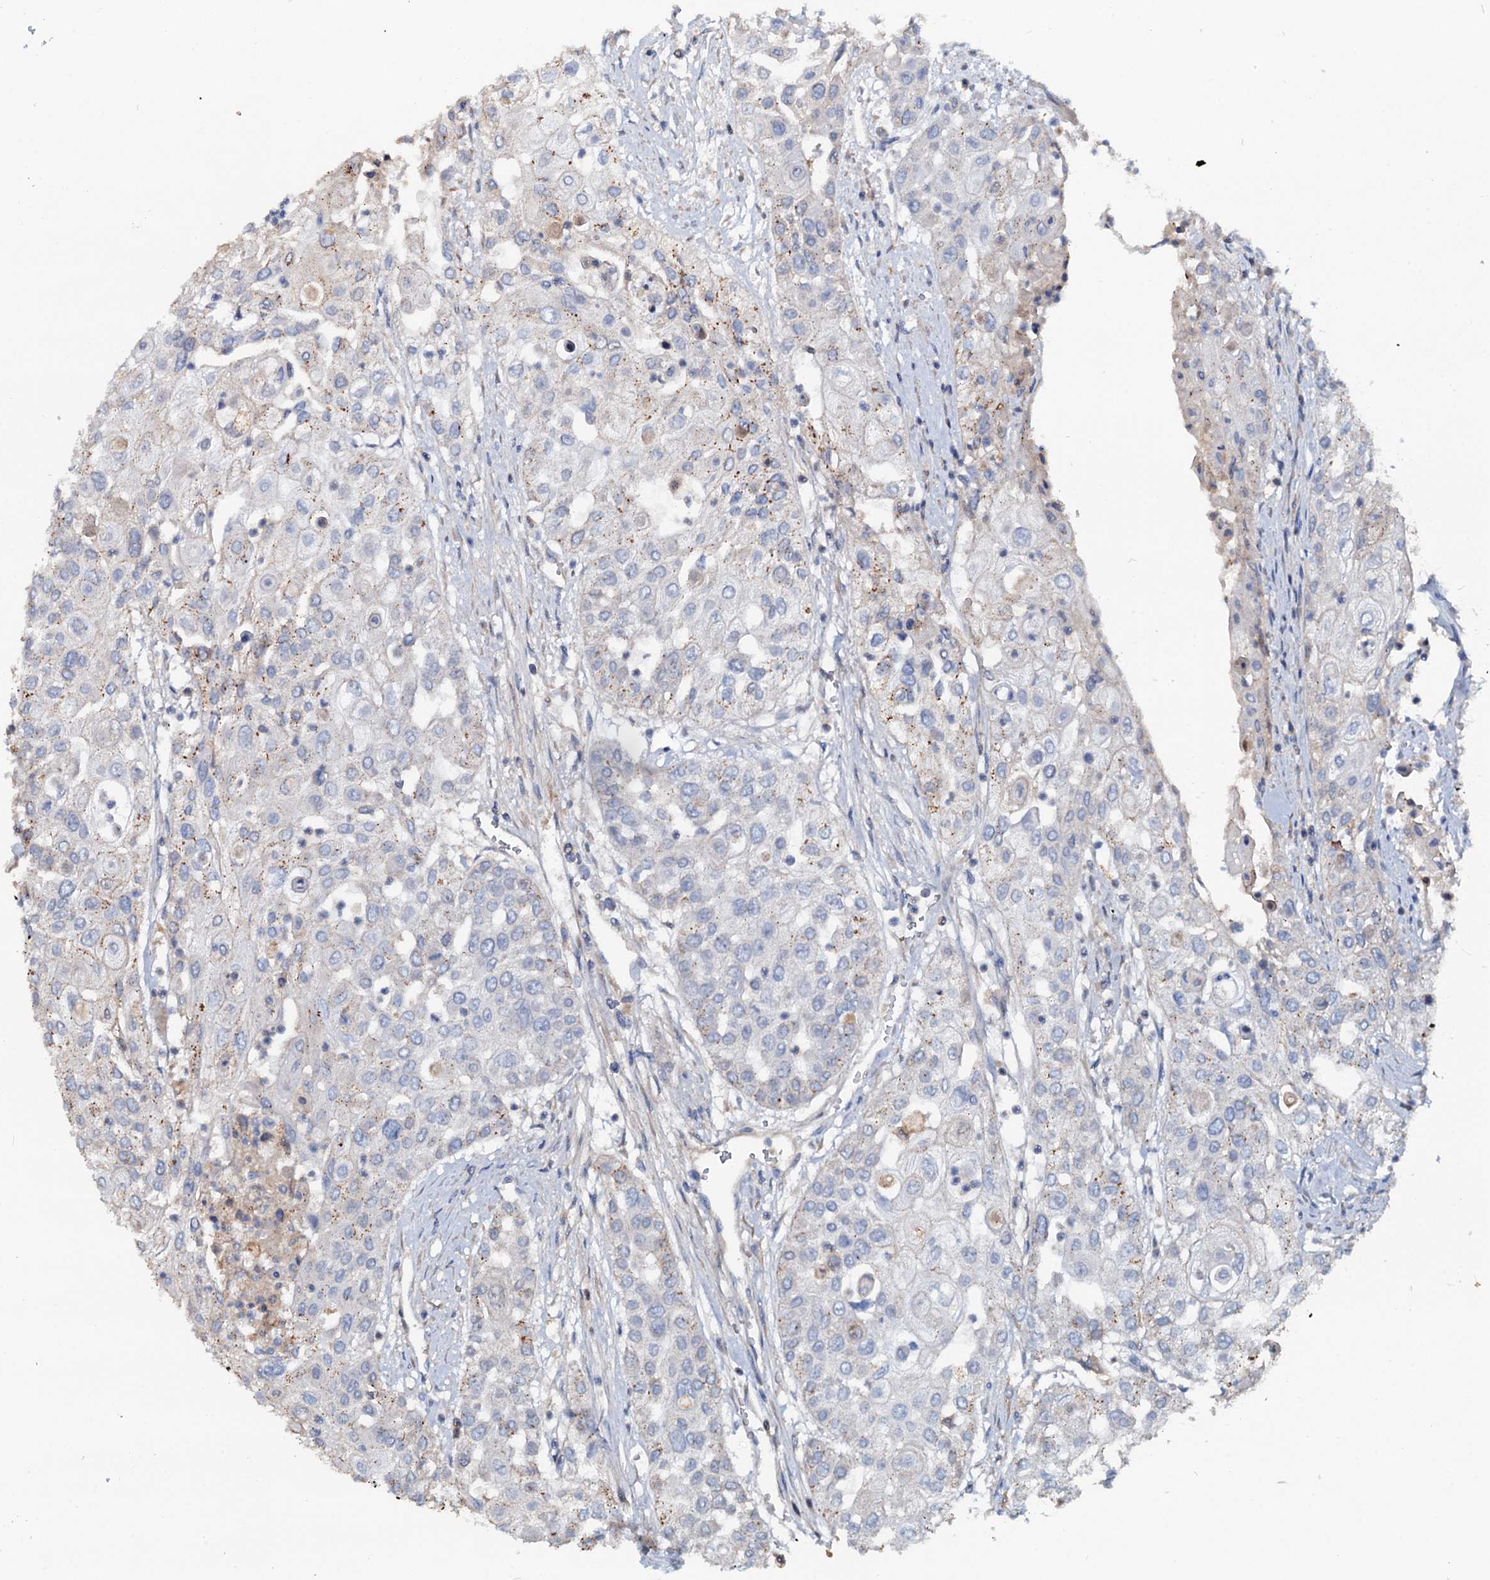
{"staining": {"intensity": "negative", "quantity": "none", "location": "none"}, "tissue": "urothelial cancer", "cell_type": "Tumor cells", "image_type": "cancer", "snomed": [{"axis": "morphology", "description": "Urothelial carcinoma, High grade"}, {"axis": "topography", "description": "Urinary bladder"}], "caption": "Immunohistochemistry histopathology image of urothelial cancer stained for a protein (brown), which shows no expression in tumor cells.", "gene": "IL17RD", "patient": {"sex": "female", "age": 79}}